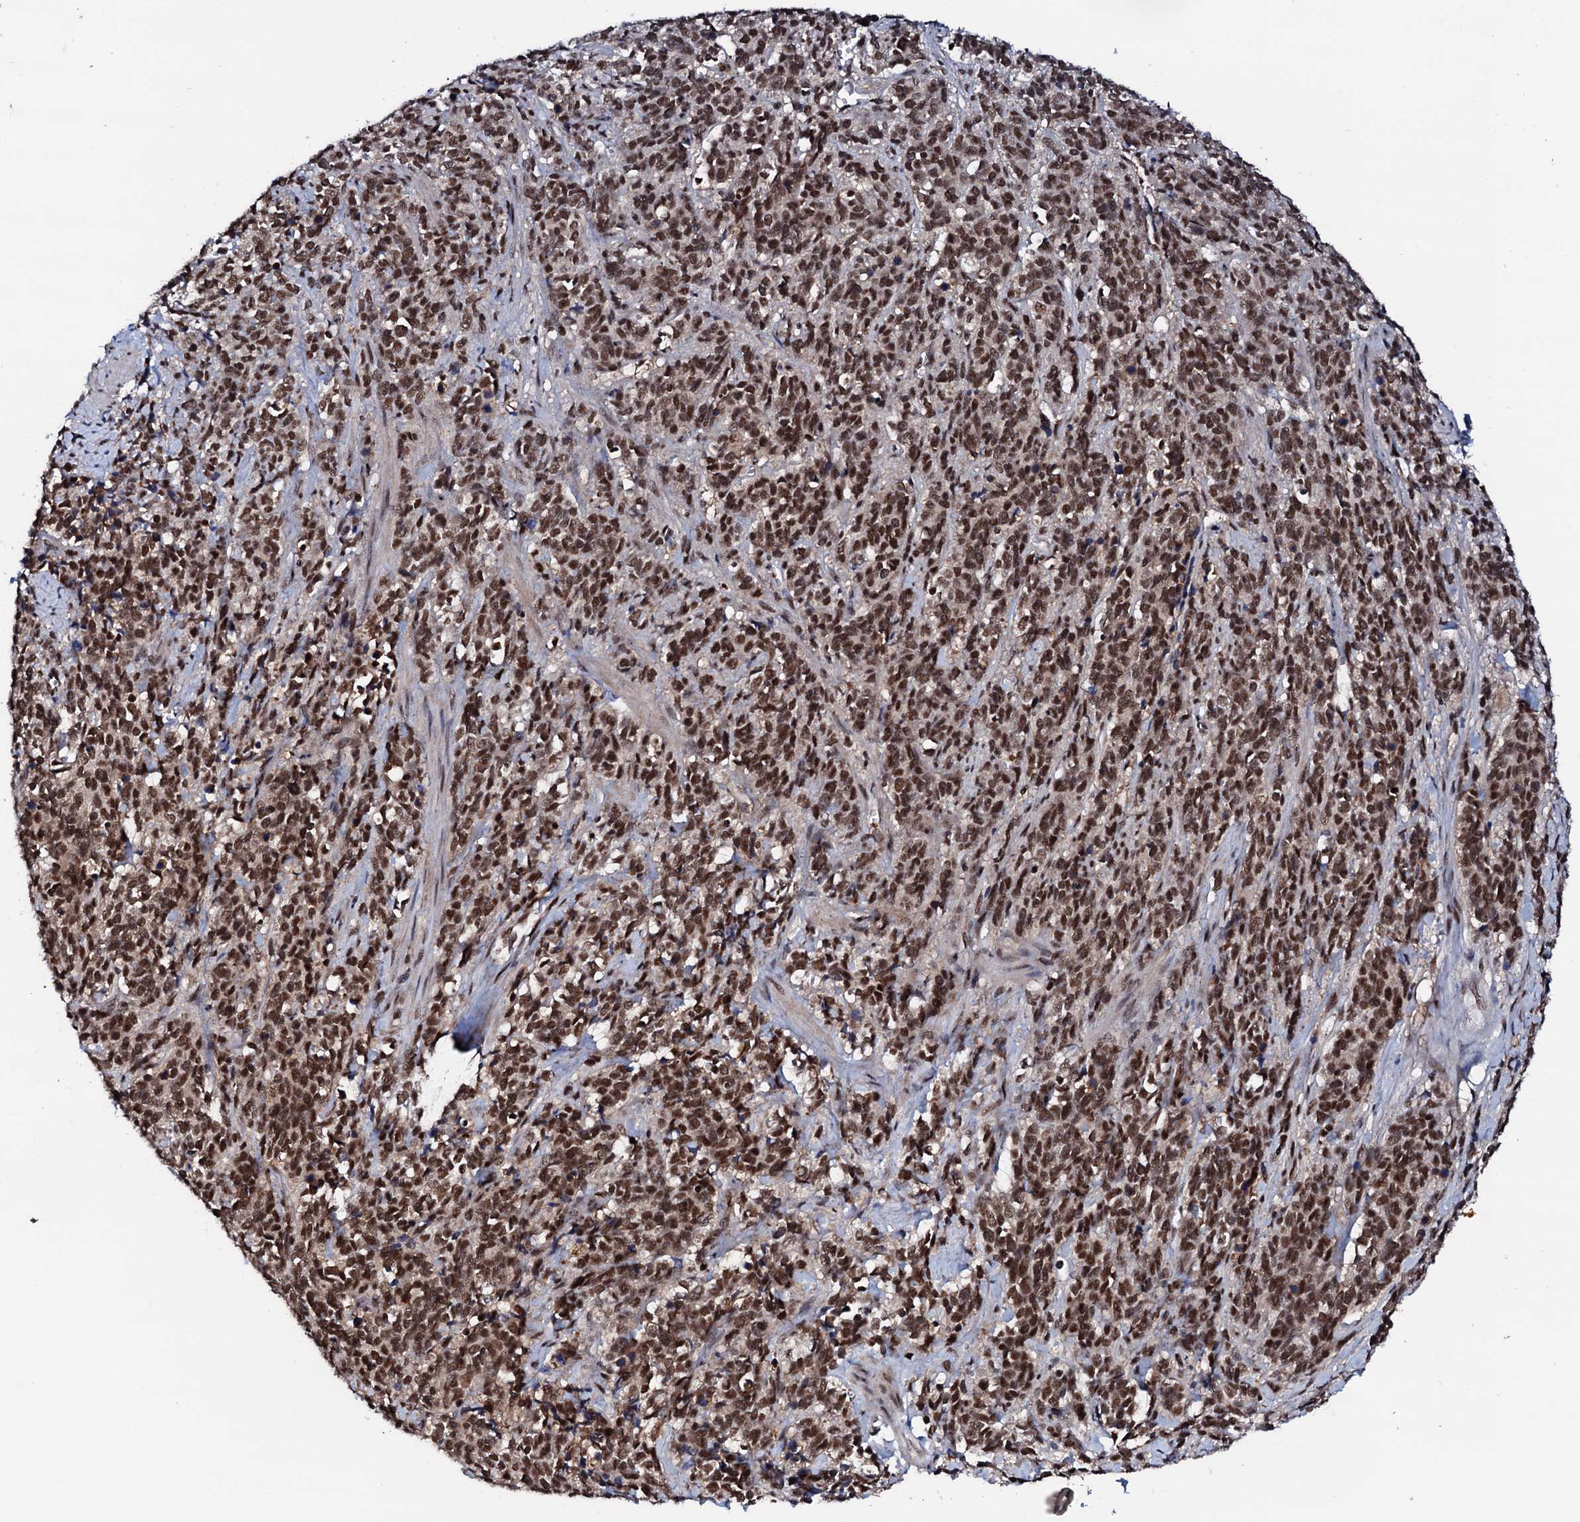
{"staining": {"intensity": "strong", "quantity": ">75%", "location": "nuclear"}, "tissue": "cervical cancer", "cell_type": "Tumor cells", "image_type": "cancer", "snomed": [{"axis": "morphology", "description": "Squamous cell carcinoma, NOS"}, {"axis": "topography", "description": "Cervix"}], "caption": "Strong nuclear positivity for a protein is seen in about >75% of tumor cells of squamous cell carcinoma (cervical) using immunohistochemistry (IHC).", "gene": "PRPF18", "patient": {"sex": "female", "age": 60}}